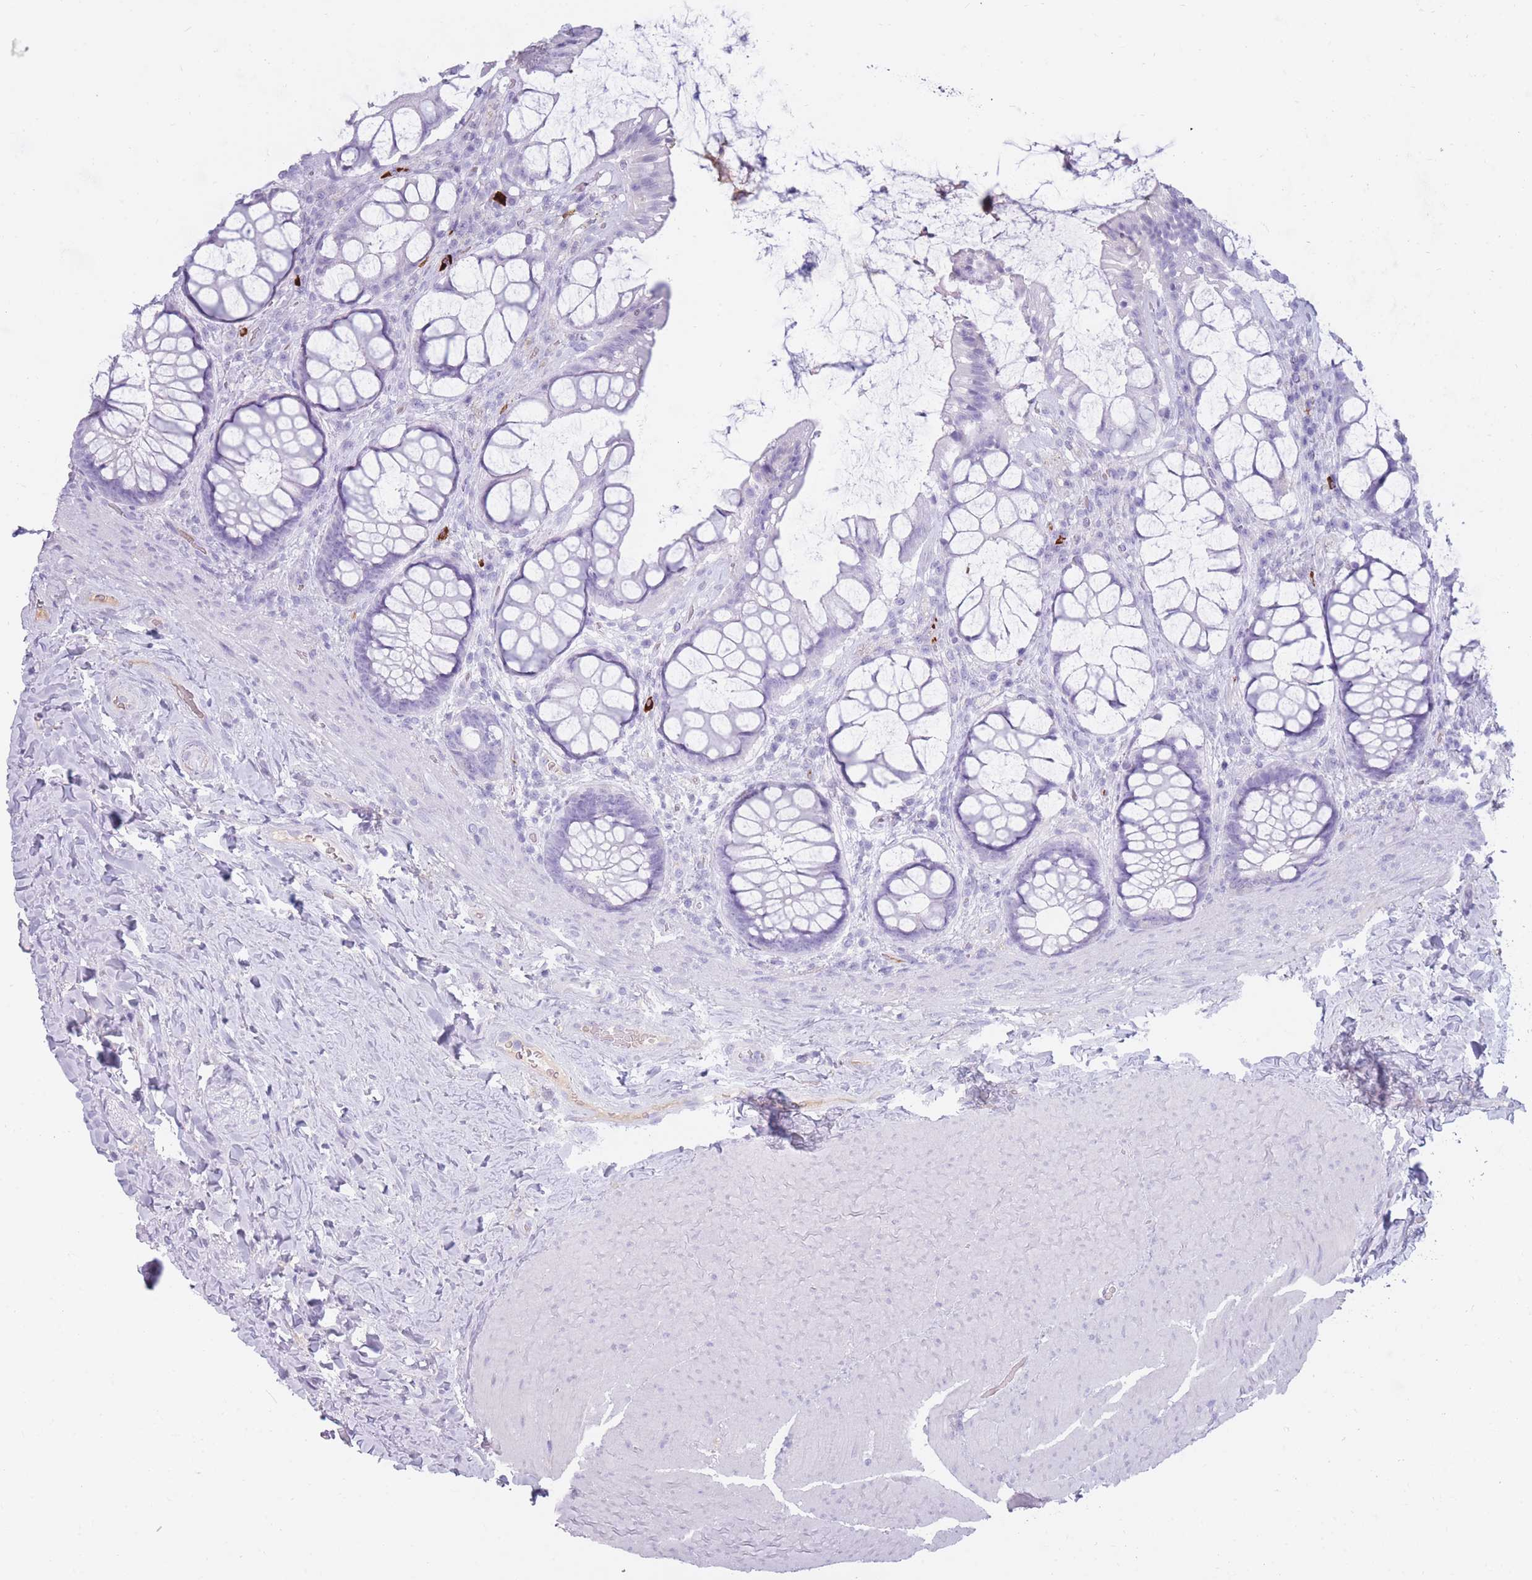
{"staining": {"intensity": "negative", "quantity": "none", "location": "none"}, "tissue": "rectum", "cell_type": "Glandular cells", "image_type": "normal", "snomed": [{"axis": "morphology", "description": "Normal tissue, NOS"}, {"axis": "topography", "description": "Rectum"}], "caption": "An image of human rectum is negative for staining in glandular cells. (IHC, brightfield microscopy, high magnification).", "gene": "TNFSF11", "patient": {"sex": "female", "age": 58}}